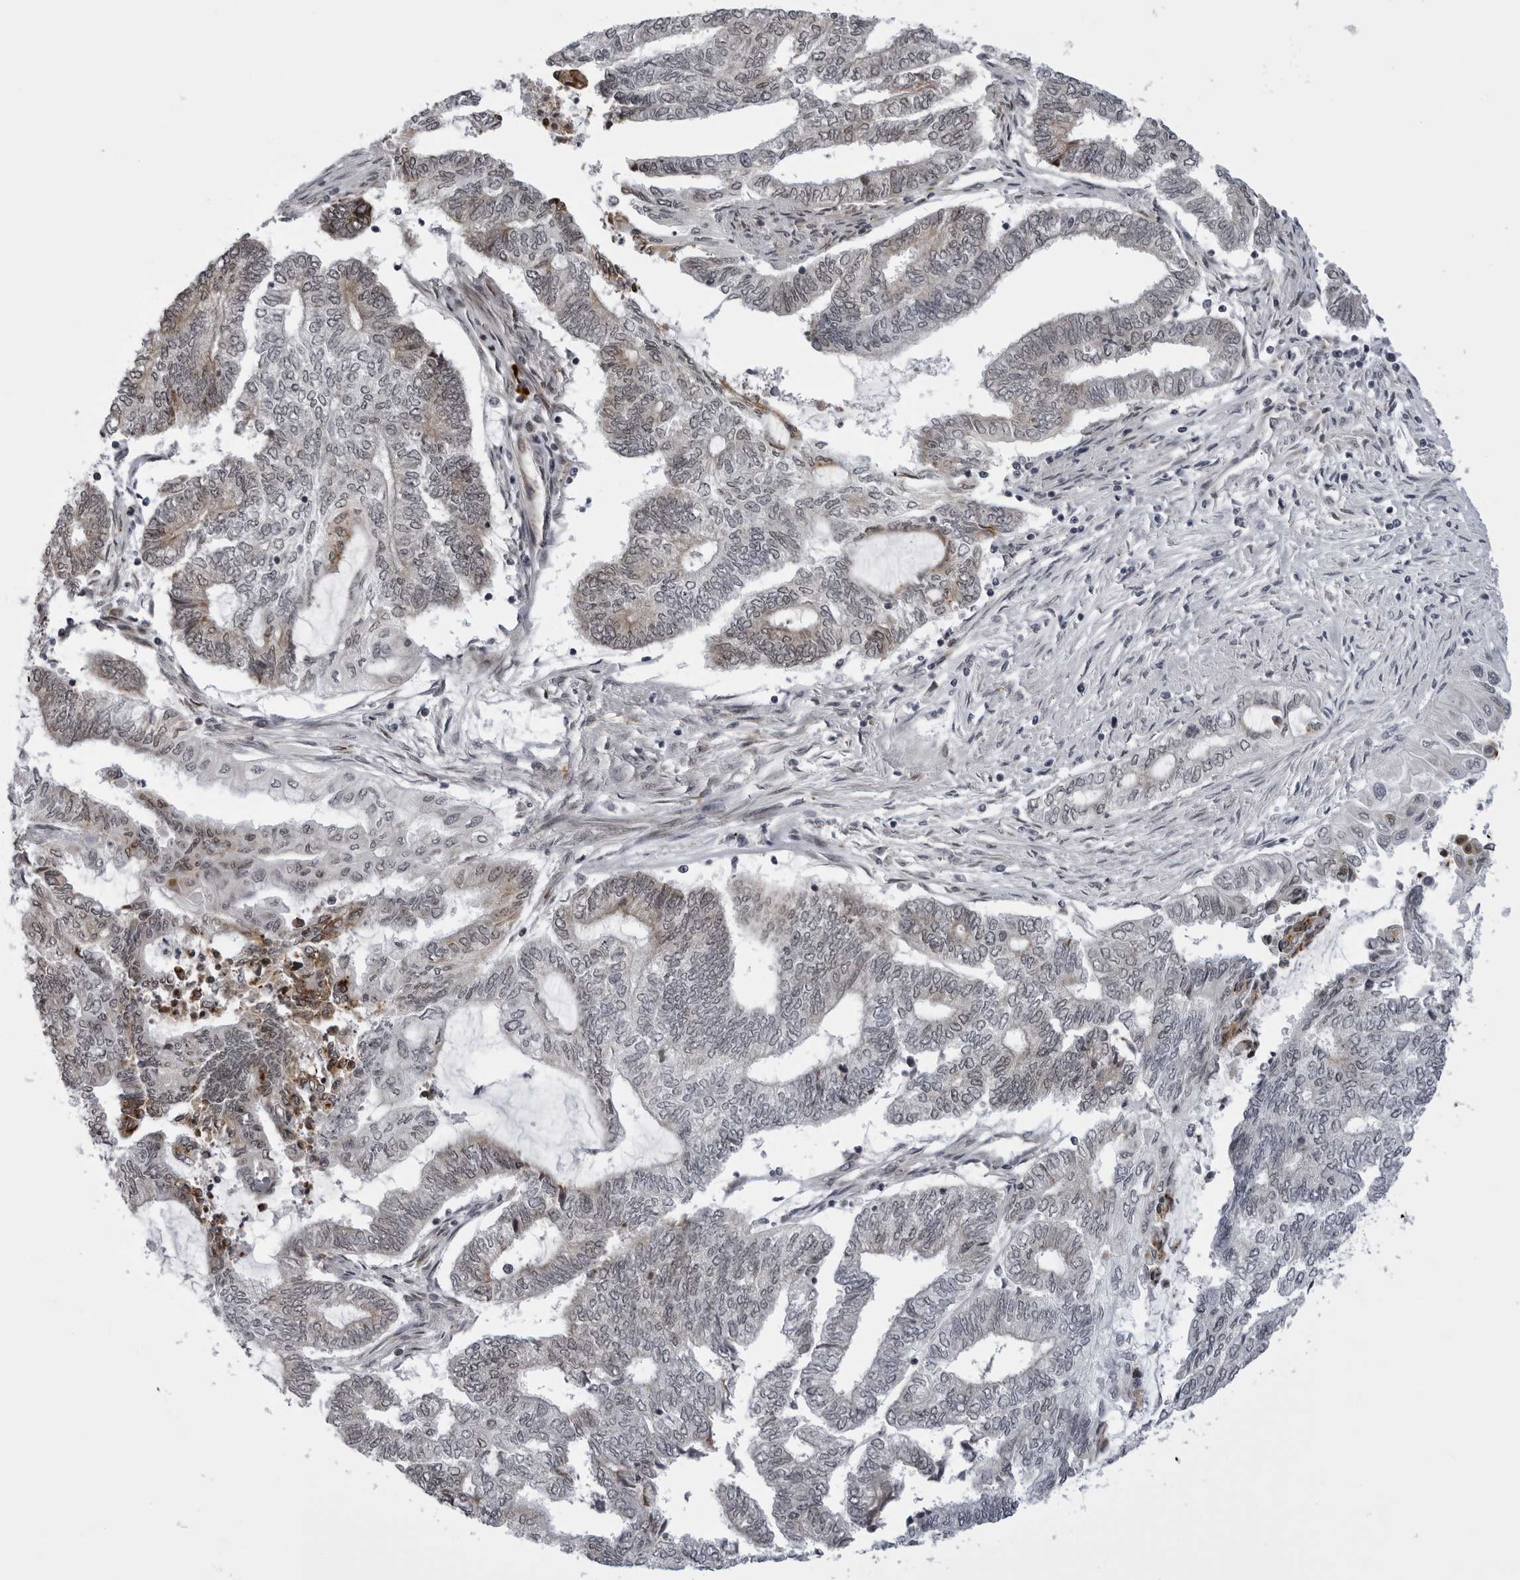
{"staining": {"intensity": "weak", "quantity": "<25%", "location": "cytoplasmic/membranous"}, "tissue": "endometrial cancer", "cell_type": "Tumor cells", "image_type": "cancer", "snomed": [{"axis": "morphology", "description": "Adenocarcinoma, NOS"}, {"axis": "topography", "description": "Uterus"}, {"axis": "topography", "description": "Endometrium"}], "caption": "The IHC photomicrograph has no significant expression in tumor cells of endometrial cancer tissue.", "gene": "GCSAML", "patient": {"sex": "female", "age": 70}}